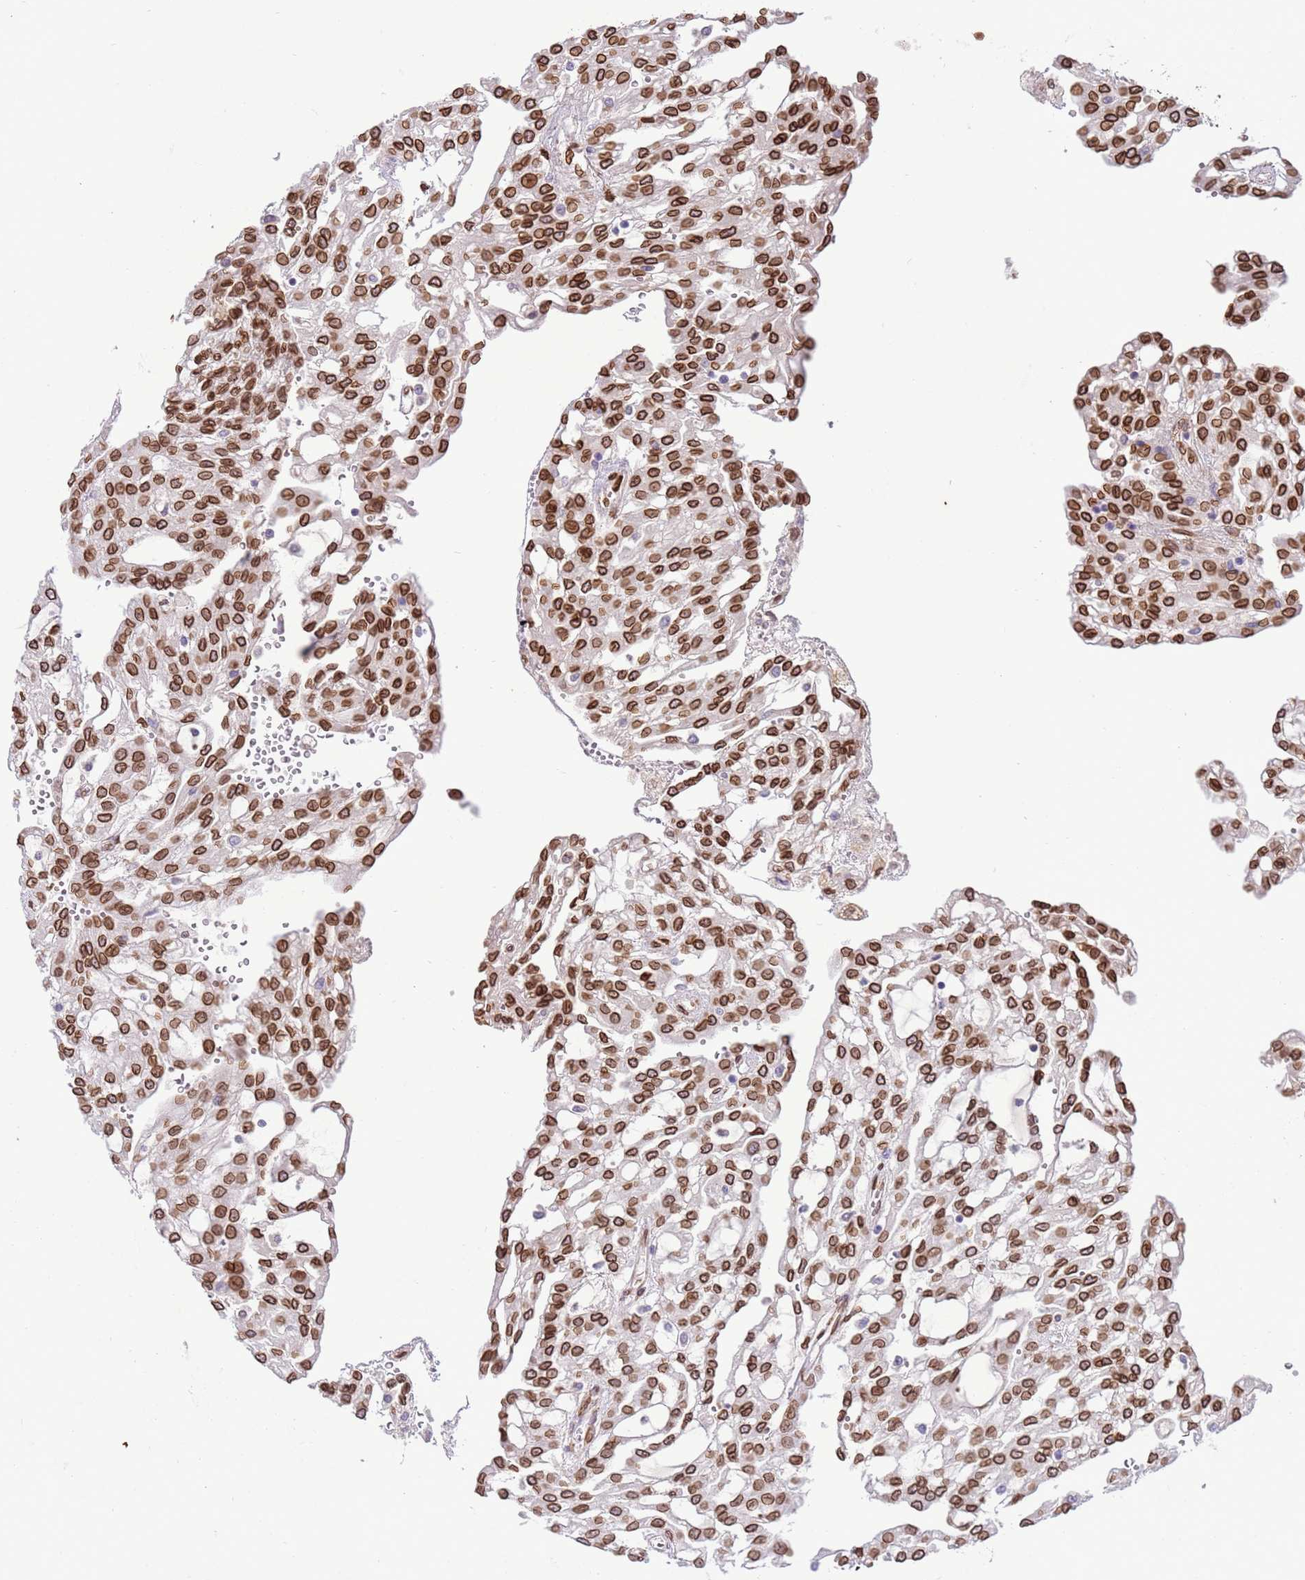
{"staining": {"intensity": "strong", "quantity": ">75%", "location": "cytoplasmic/membranous,nuclear"}, "tissue": "renal cancer", "cell_type": "Tumor cells", "image_type": "cancer", "snomed": [{"axis": "morphology", "description": "Adenocarcinoma, NOS"}, {"axis": "topography", "description": "Kidney"}], "caption": "This histopathology image demonstrates immunohistochemistry staining of human adenocarcinoma (renal), with high strong cytoplasmic/membranous and nuclear expression in approximately >75% of tumor cells.", "gene": "TMEM47", "patient": {"sex": "male", "age": 63}}